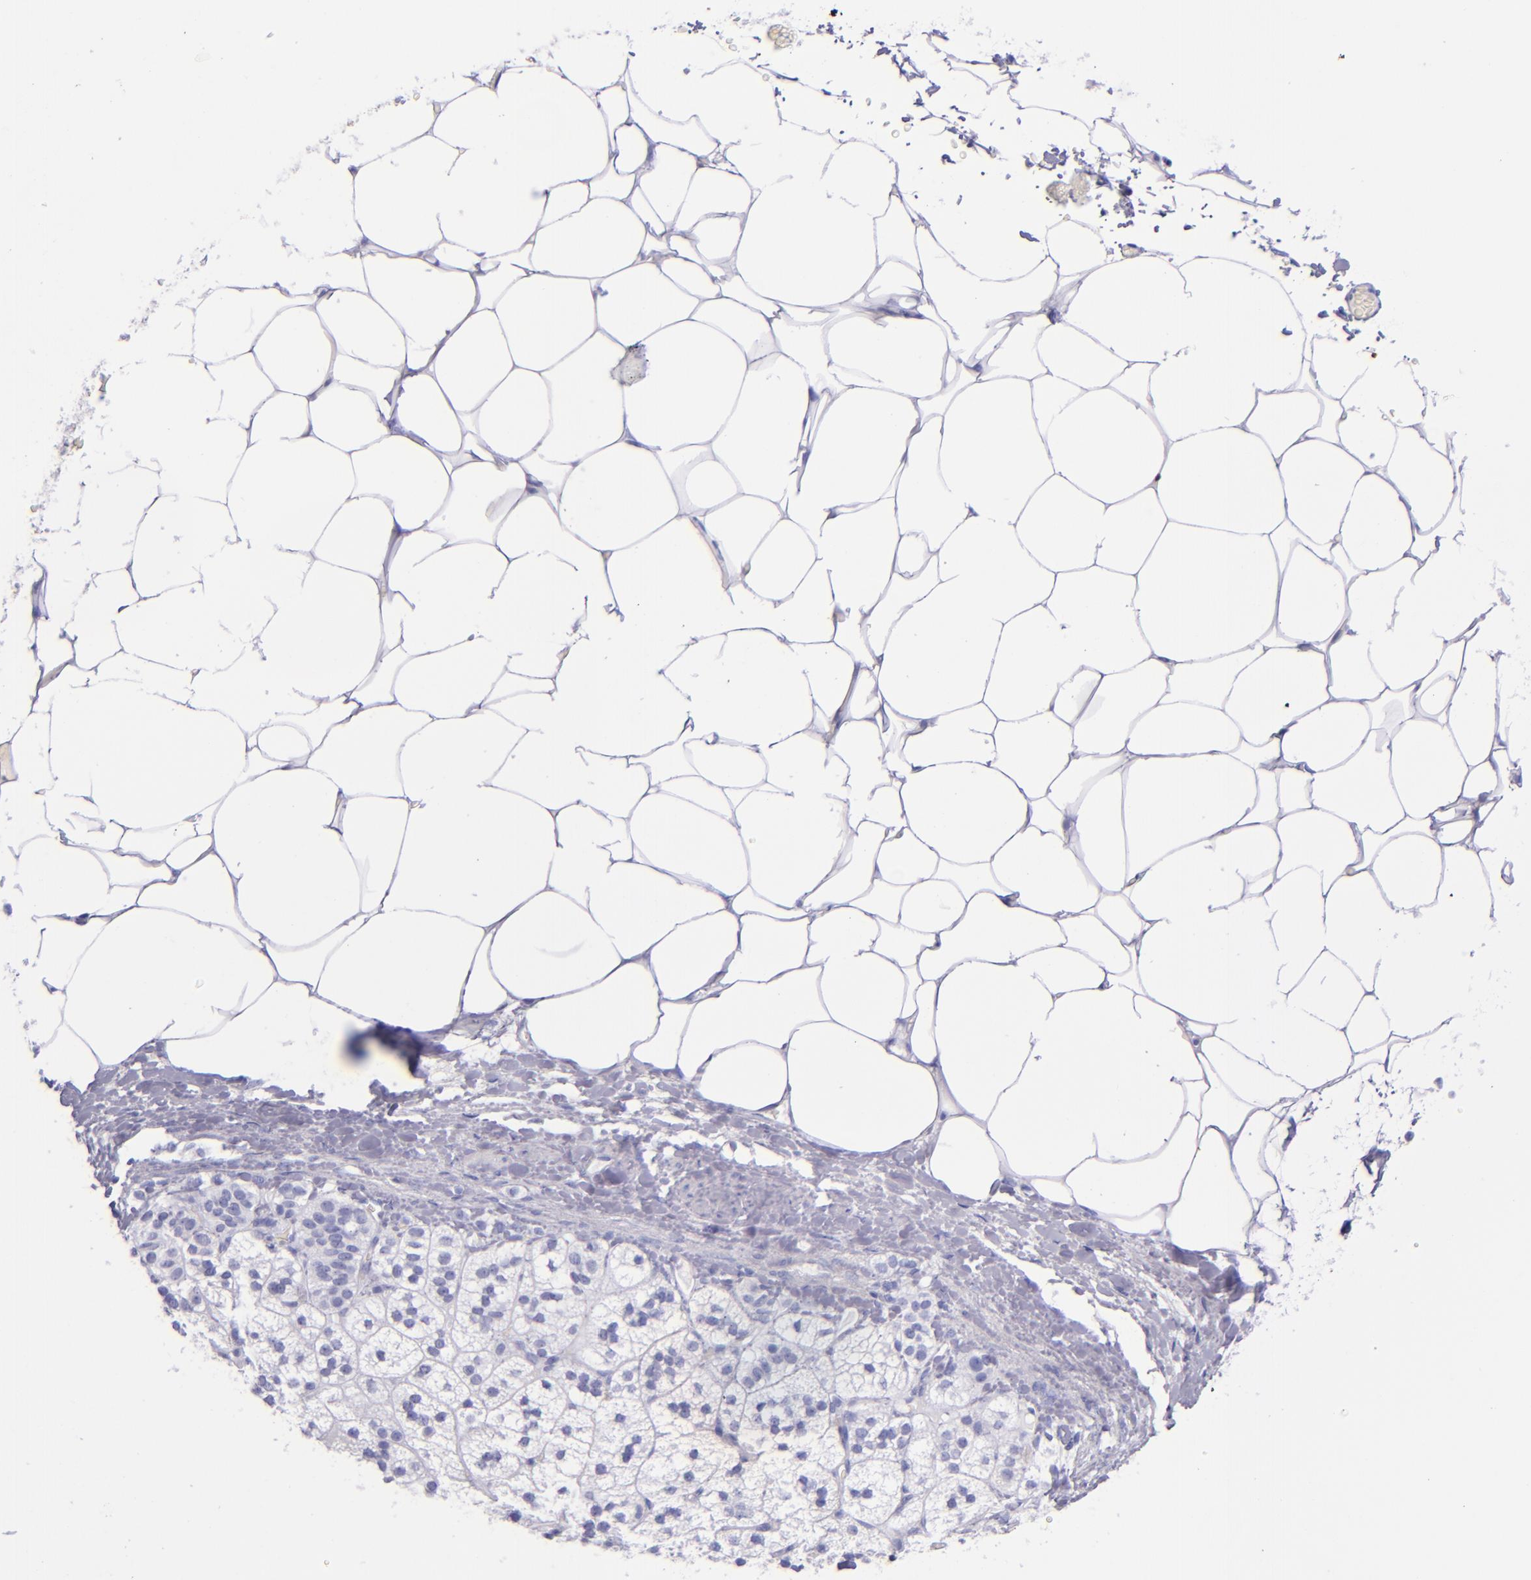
{"staining": {"intensity": "negative", "quantity": "none", "location": "none"}, "tissue": "adrenal gland", "cell_type": "Glandular cells", "image_type": "normal", "snomed": [{"axis": "morphology", "description": "Normal tissue, NOS"}, {"axis": "topography", "description": "Adrenal gland"}], "caption": "High power microscopy histopathology image of an immunohistochemistry histopathology image of benign adrenal gland, revealing no significant expression in glandular cells.", "gene": "SFTPA2", "patient": {"sex": "male", "age": 35}}